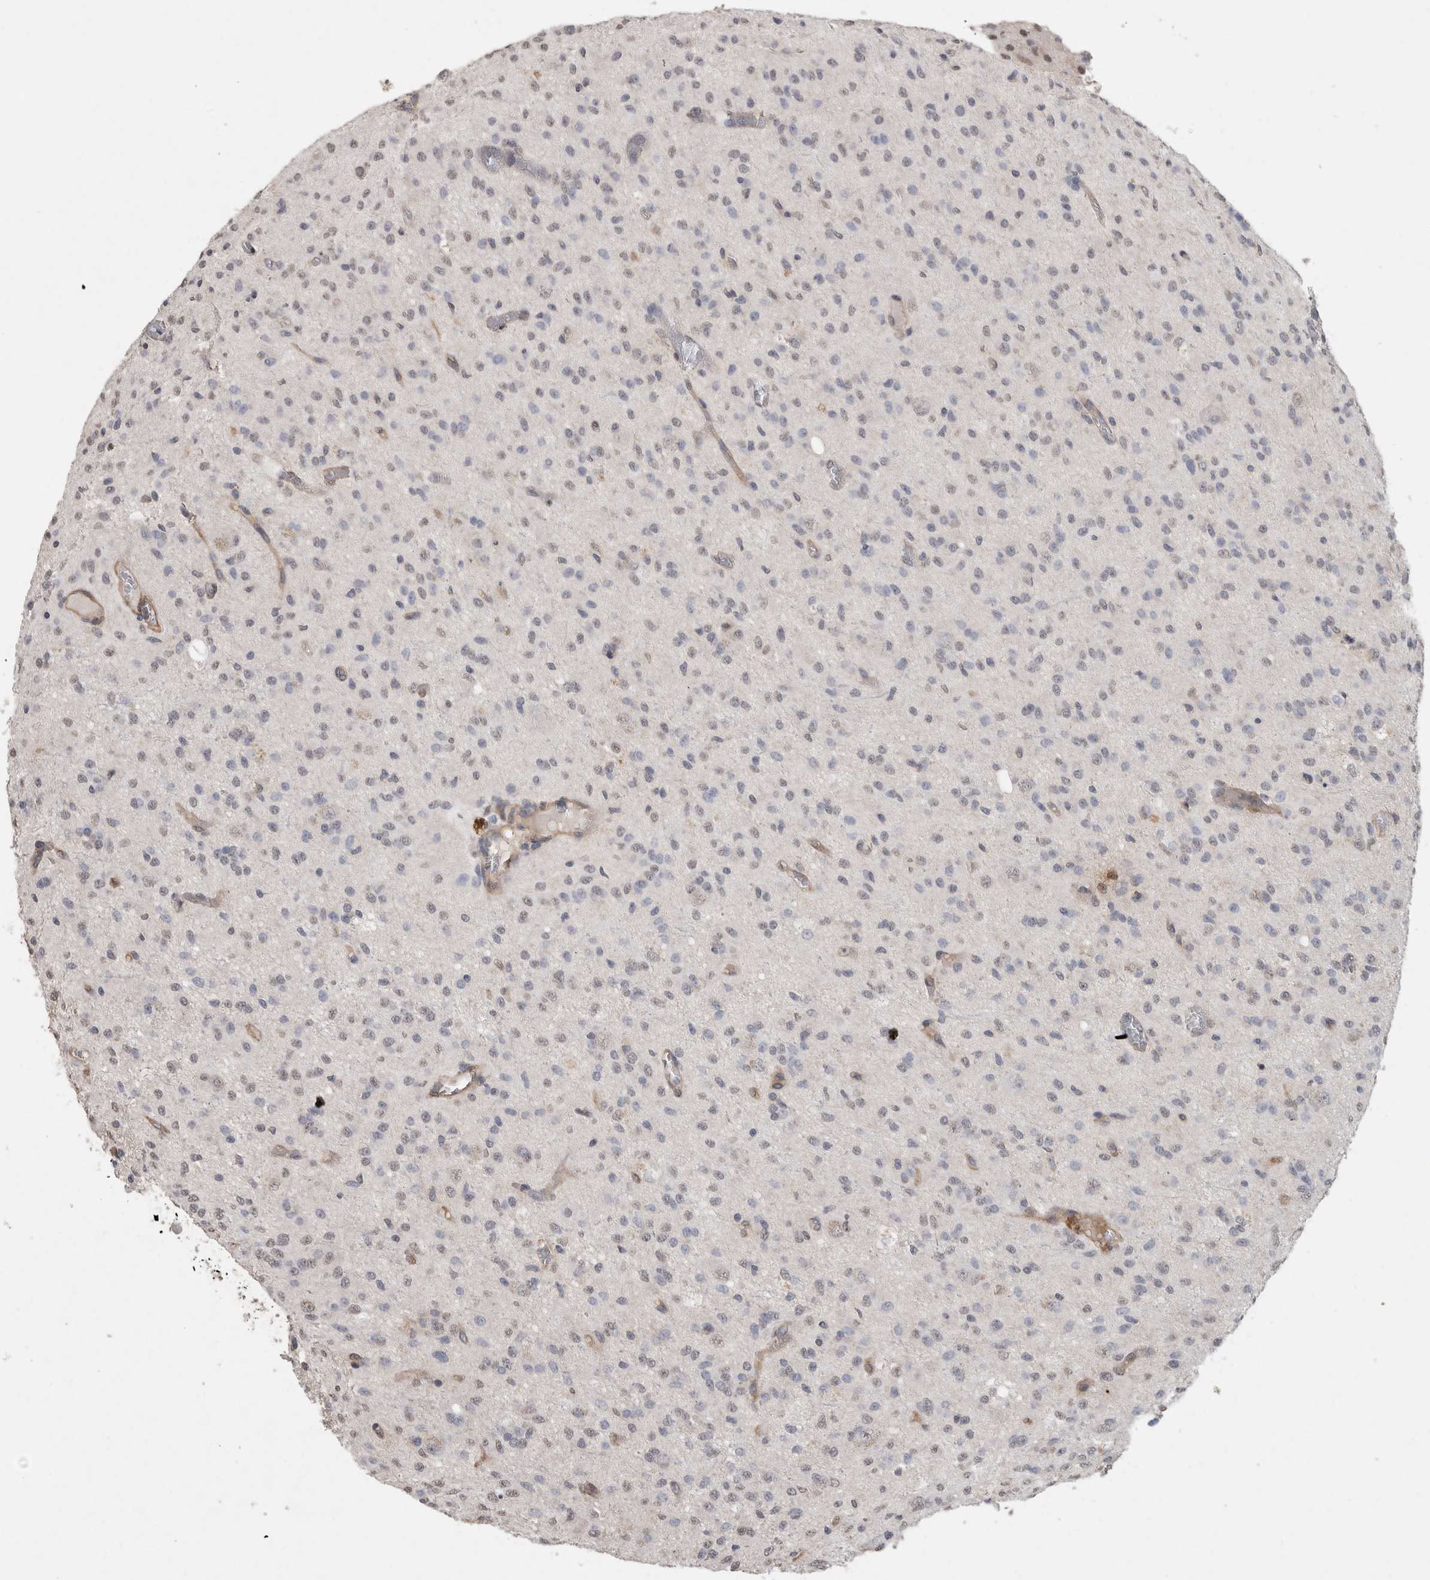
{"staining": {"intensity": "weak", "quantity": "25%-75%", "location": "nuclear"}, "tissue": "glioma", "cell_type": "Tumor cells", "image_type": "cancer", "snomed": [{"axis": "morphology", "description": "Glioma, malignant, High grade"}, {"axis": "topography", "description": "Brain"}], "caption": "Glioma tissue reveals weak nuclear staining in approximately 25%-75% of tumor cells (IHC, brightfield microscopy, high magnification).", "gene": "RECK", "patient": {"sex": "female", "age": 59}}